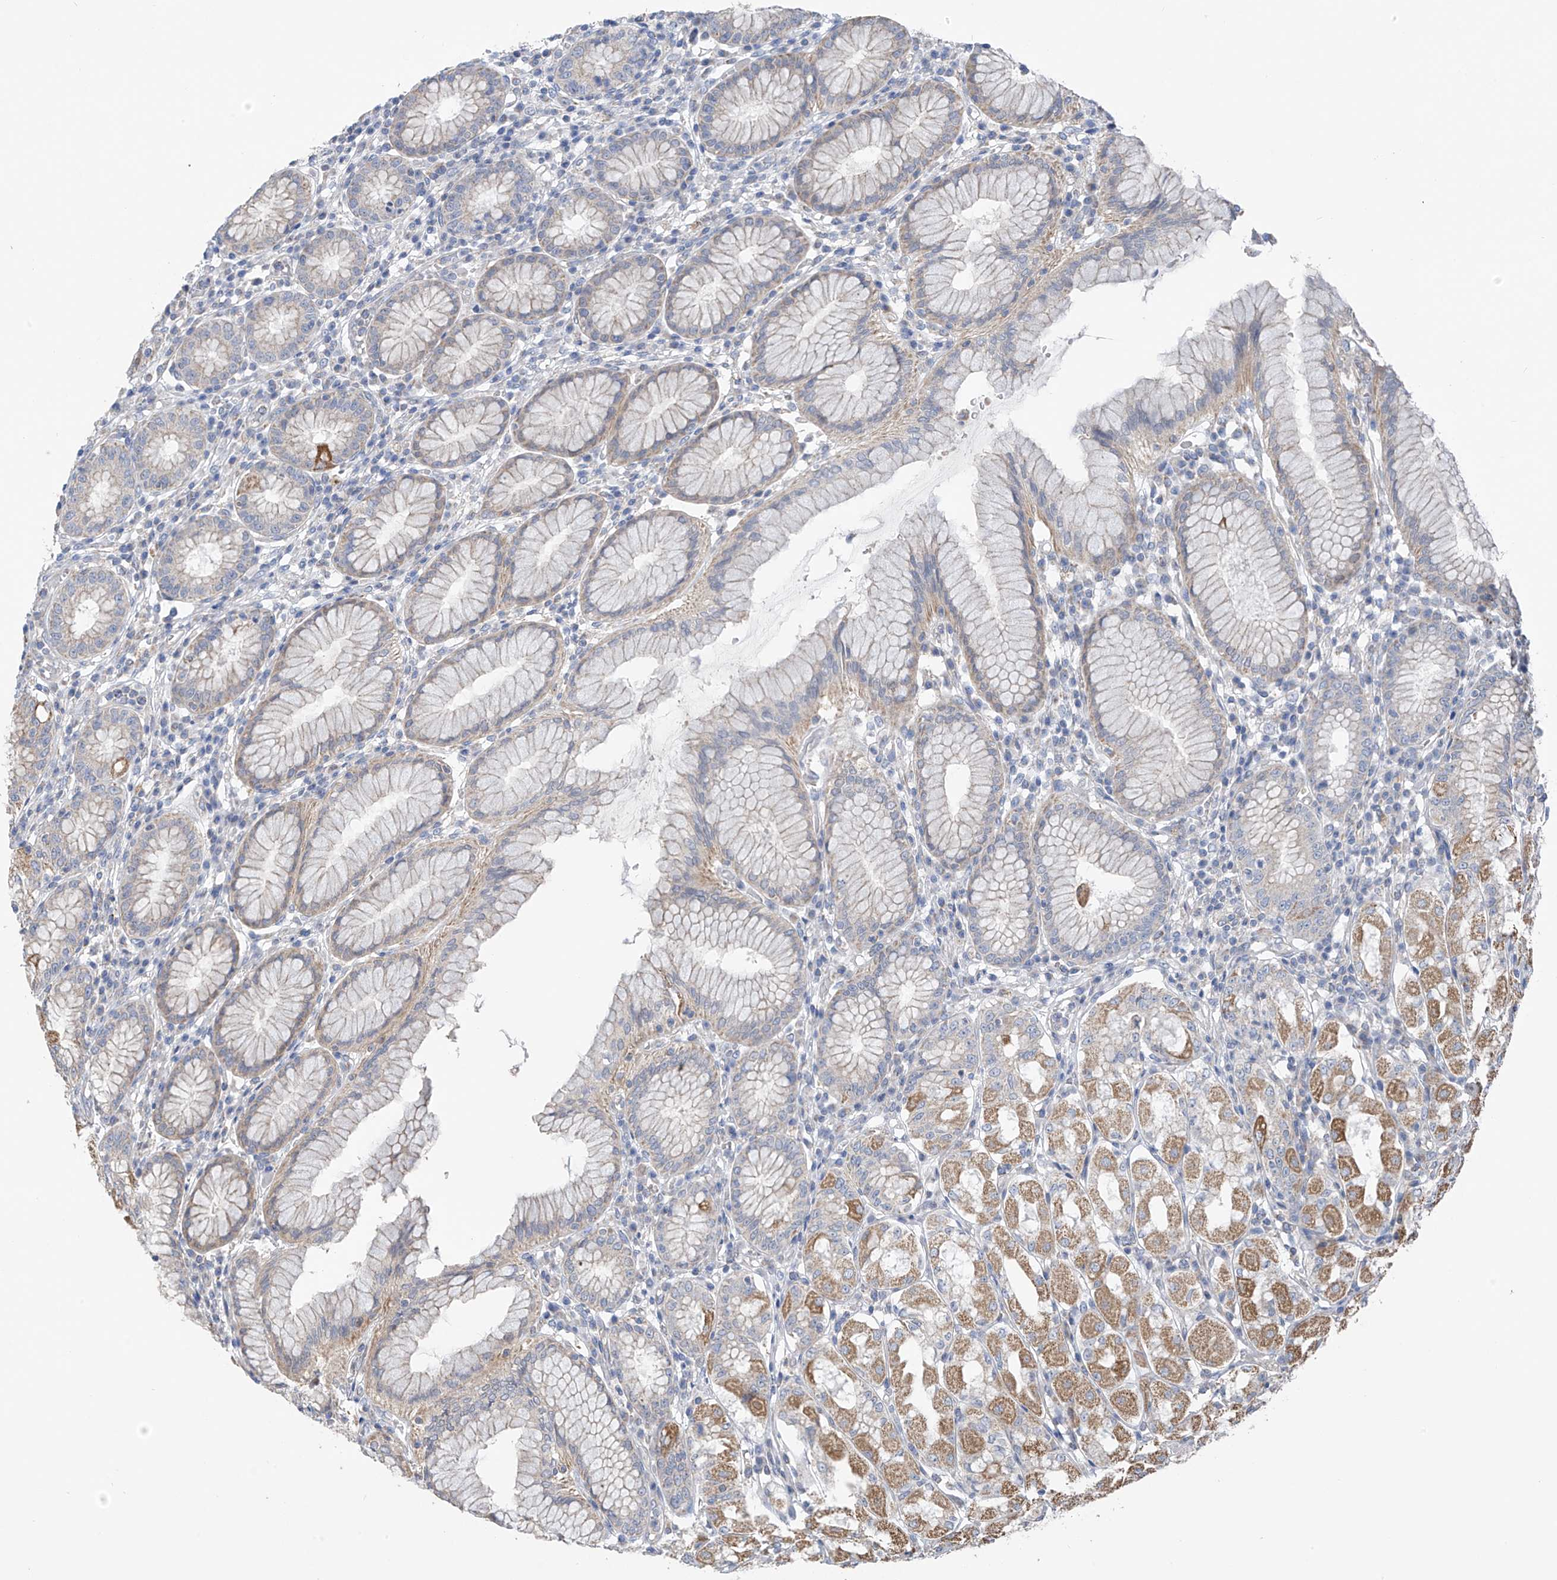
{"staining": {"intensity": "moderate", "quantity": "<25%", "location": "cytoplasmic/membranous"}, "tissue": "stomach", "cell_type": "Glandular cells", "image_type": "normal", "snomed": [{"axis": "morphology", "description": "Normal tissue, NOS"}, {"axis": "topography", "description": "Stomach"}, {"axis": "topography", "description": "Stomach, lower"}], "caption": "Brown immunohistochemical staining in normal human stomach displays moderate cytoplasmic/membranous staining in about <25% of glandular cells.", "gene": "SYN3", "patient": {"sex": "female", "age": 56}}